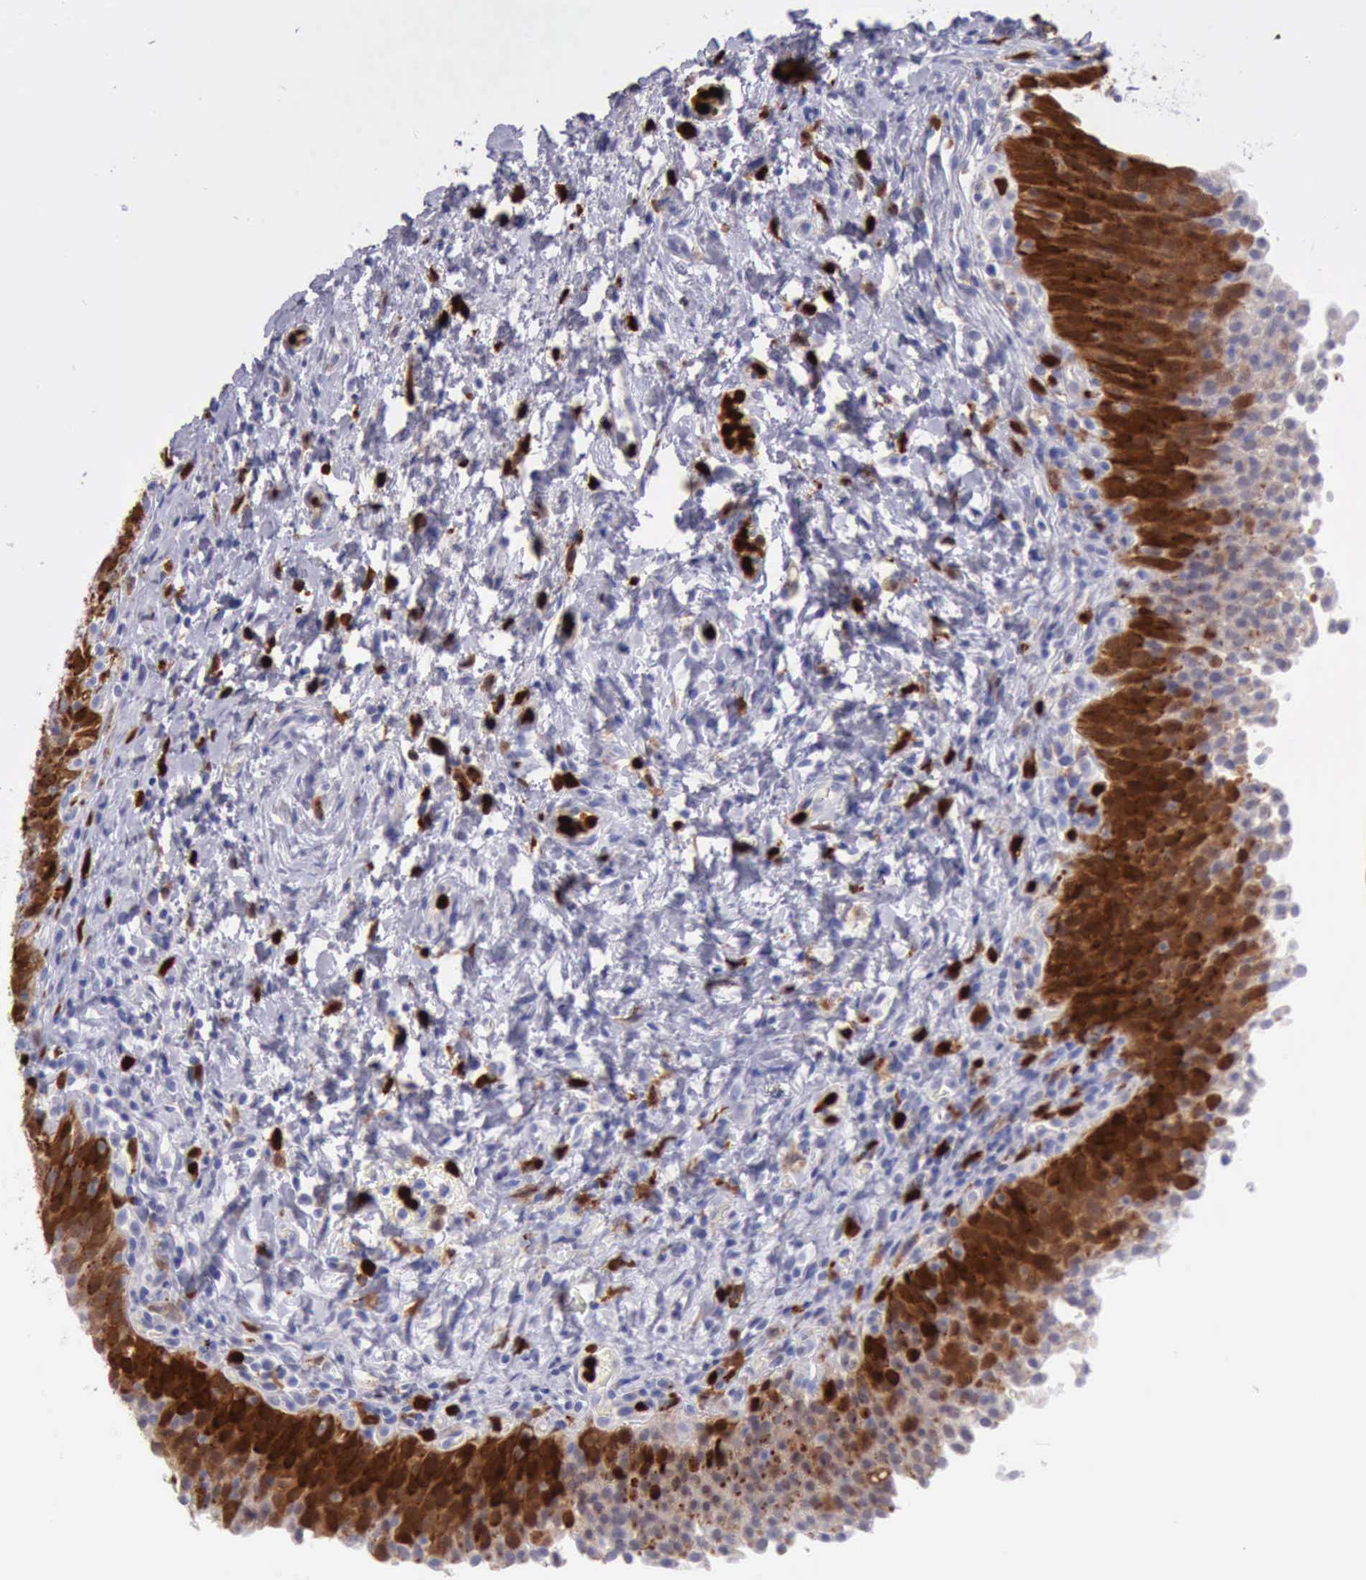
{"staining": {"intensity": "strong", "quantity": "25%-75%", "location": "cytoplasmic/membranous,nuclear"}, "tissue": "urinary bladder", "cell_type": "Urothelial cells", "image_type": "normal", "snomed": [{"axis": "morphology", "description": "Normal tissue, NOS"}, {"axis": "topography", "description": "Urinary bladder"}], "caption": "Urinary bladder stained with DAB IHC displays high levels of strong cytoplasmic/membranous,nuclear expression in approximately 25%-75% of urothelial cells. (Stains: DAB (3,3'-diaminobenzidine) in brown, nuclei in blue, Microscopy: brightfield microscopy at high magnification).", "gene": "CSTA", "patient": {"sex": "male", "age": 51}}